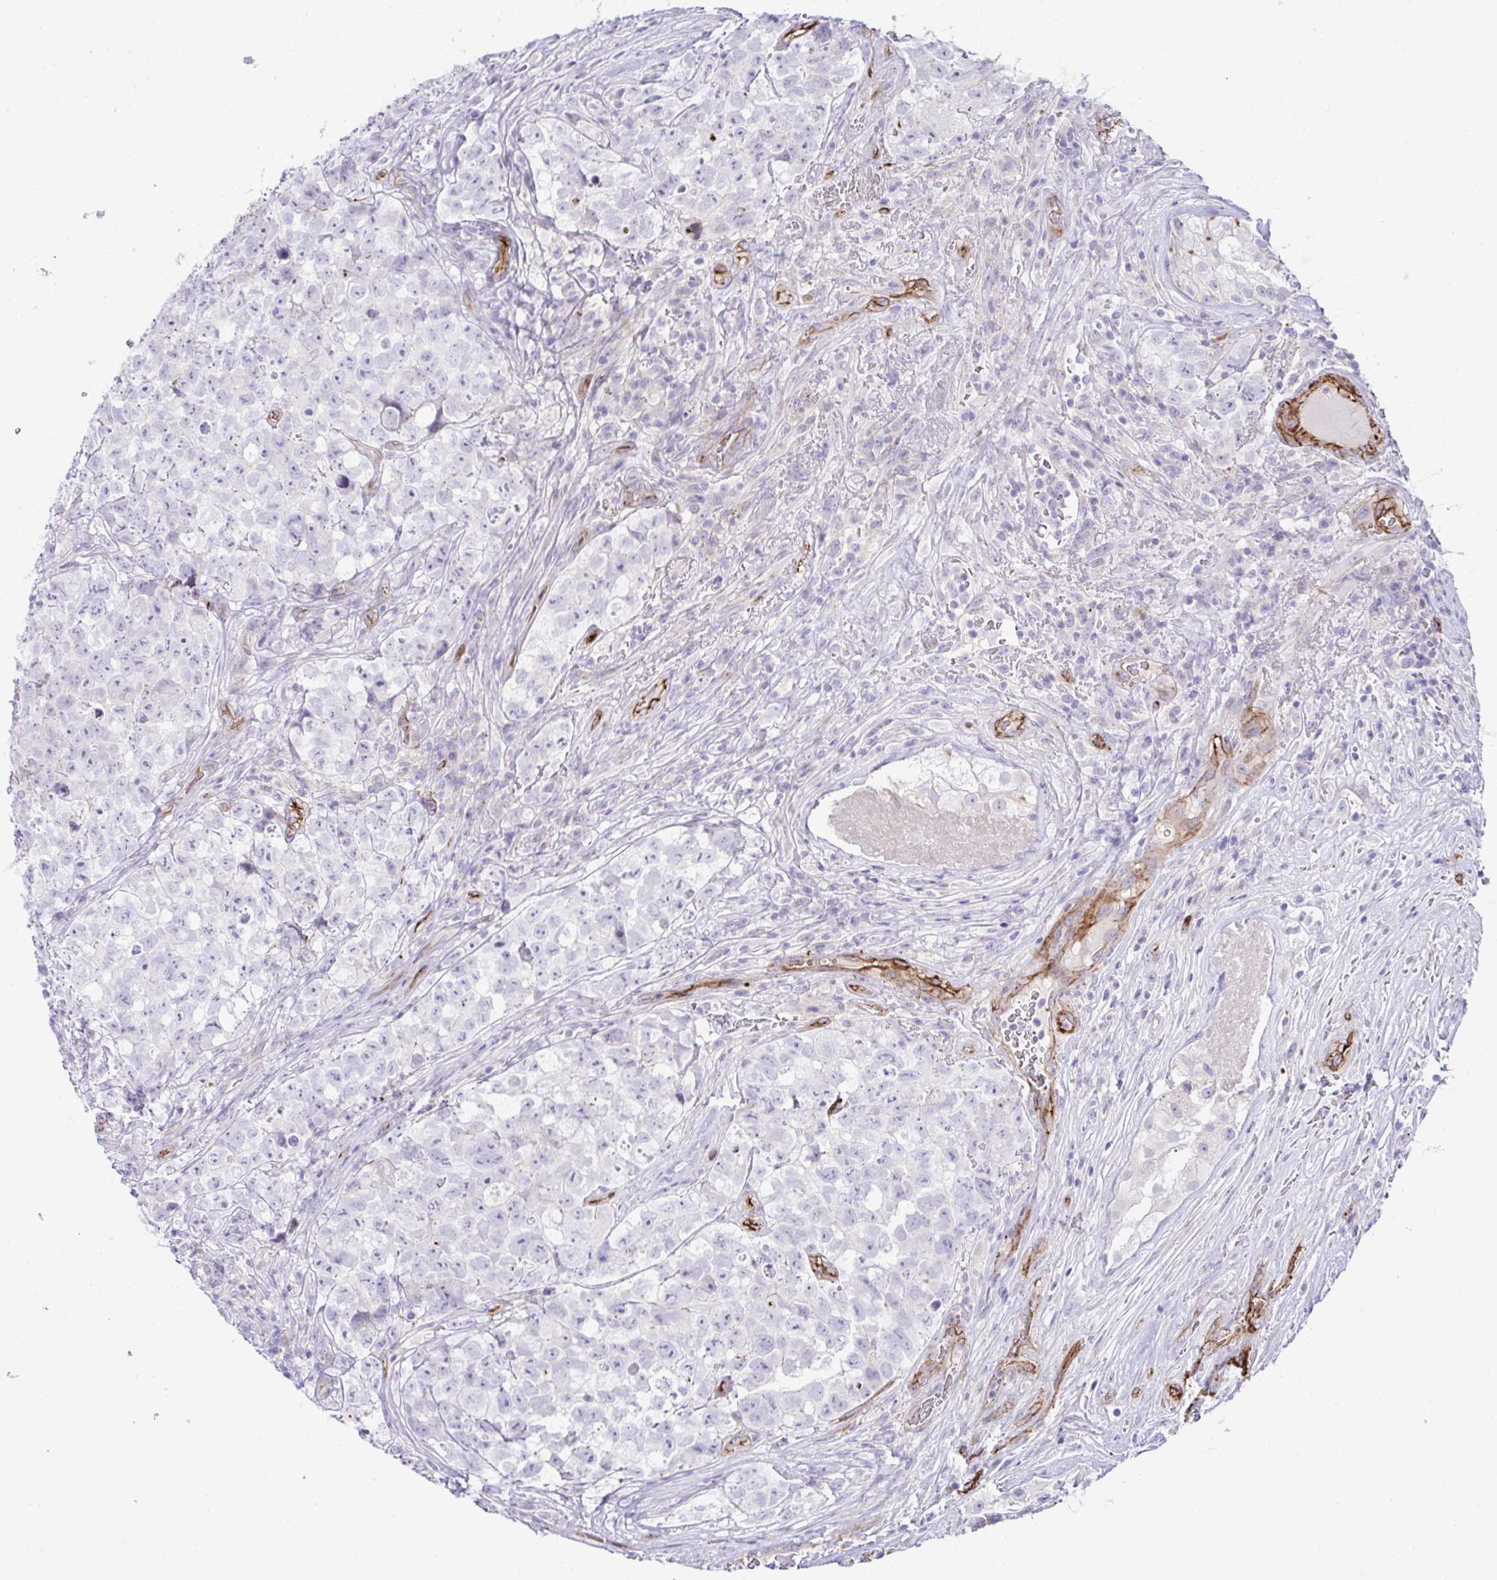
{"staining": {"intensity": "negative", "quantity": "none", "location": "none"}, "tissue": "testis cancer", "cell_type": "Tumor cells", "image_type": "cancer", "snomed": [{"axis": "morphology", "description": "Carcinoma, Embryonal, NOS"}, {"axis": "topography", "description": "Testis"}], "caption": "IHC histopathology image of neoplastic tissue: human testis cancer (embryonal carcinoma) stained with DAB exhibits no significant protein staining in tumor cells.", "gene": "FBXO34", "patient": {"sex": "male", "age": 18}}